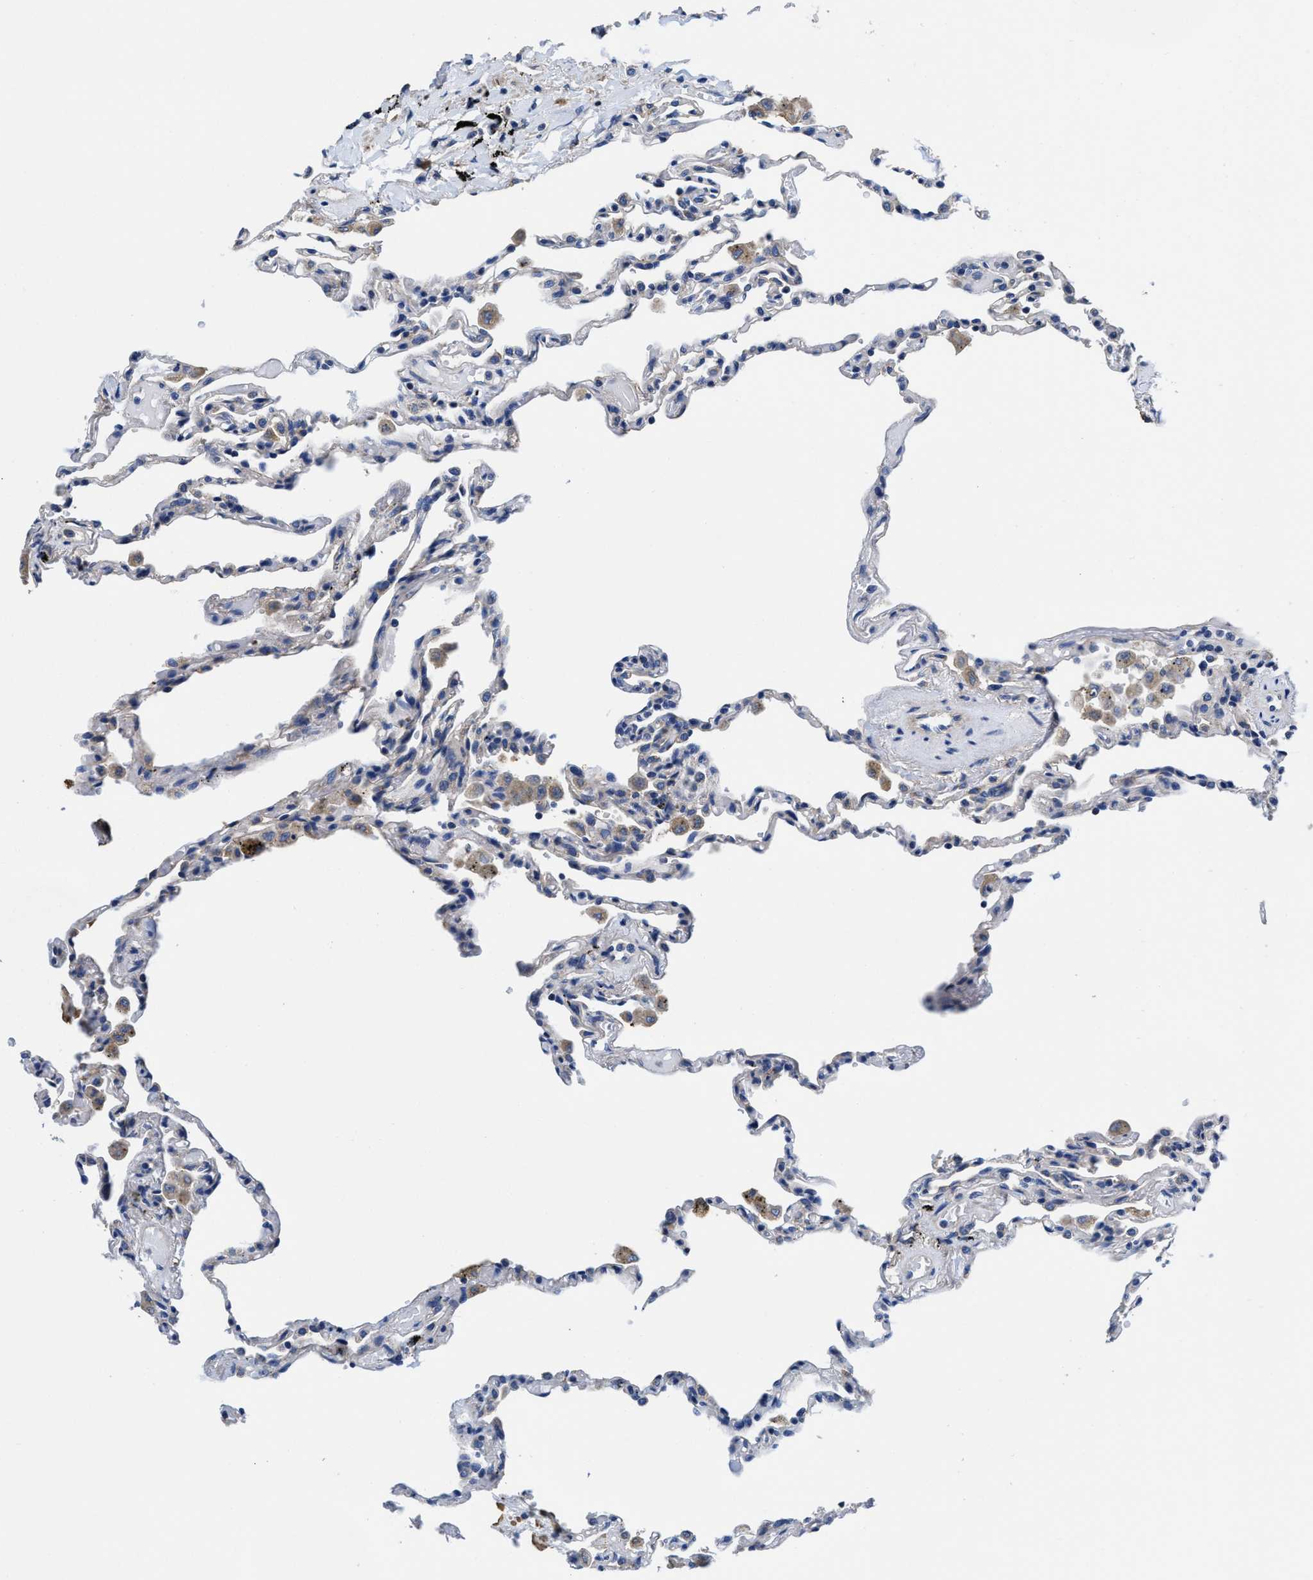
{"staining": {"intensity": "negative", "quantity": "none", "location": "none"}, "tissue": "lung", "cell_type": "Alveolar cells", "image_type": "normal", "snomed": [{"axis": "morphology", "description": "Normal tissue, NOS"}, {"axis": "topography", "description": "Lung"}], "caption": "Immunohistochemistry (IHC) image of benign lung: lung stained with DAB exhibits no significant protein staining in alveolar cells. The staining was performed using DAB to visualize the protein expression in brown, while the nuclei were stained in blue with hematoxylin (Magnification: 20x).", "gene": "TMEM30A", "patient": {"sex": "male", "age": 59}}